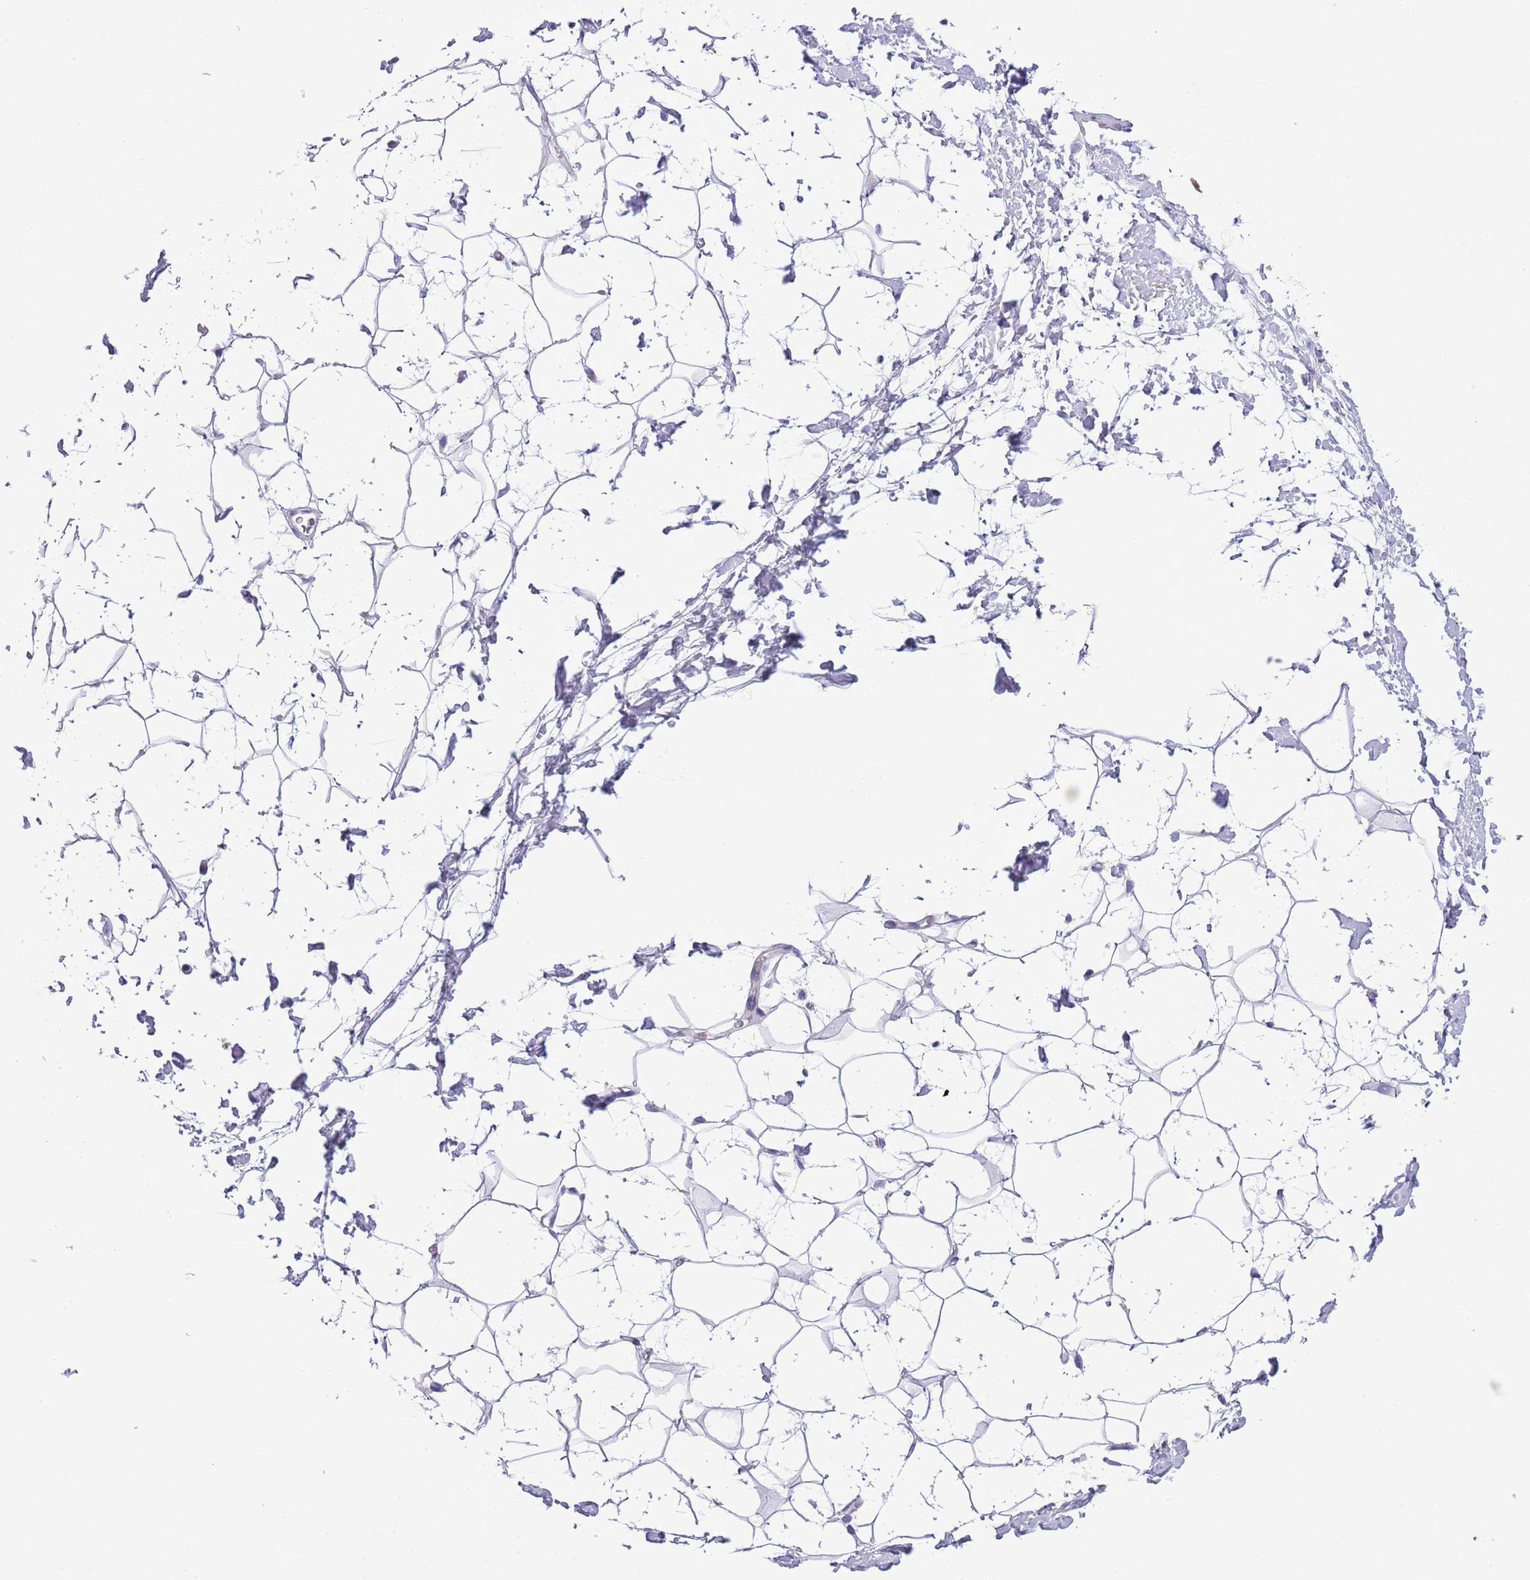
{"staining": {"intensity": "negative", "quantity": "none", "location": "none"}, "tissue": "adipose tissue", "cell_type": "Adipocytes", "image_type": "normal", "snomed": [{"axis": "morphology", "description": "Normal tissue, NOS"}, {"axis": "topography", "description": "Breast"}], "caption": "Human adipose tissue stained for a protein using immunohistochemistry shows no positivity in adipocytes.", "gene": "OR6M1", "patient": {"sex": "female", "age": 26}}